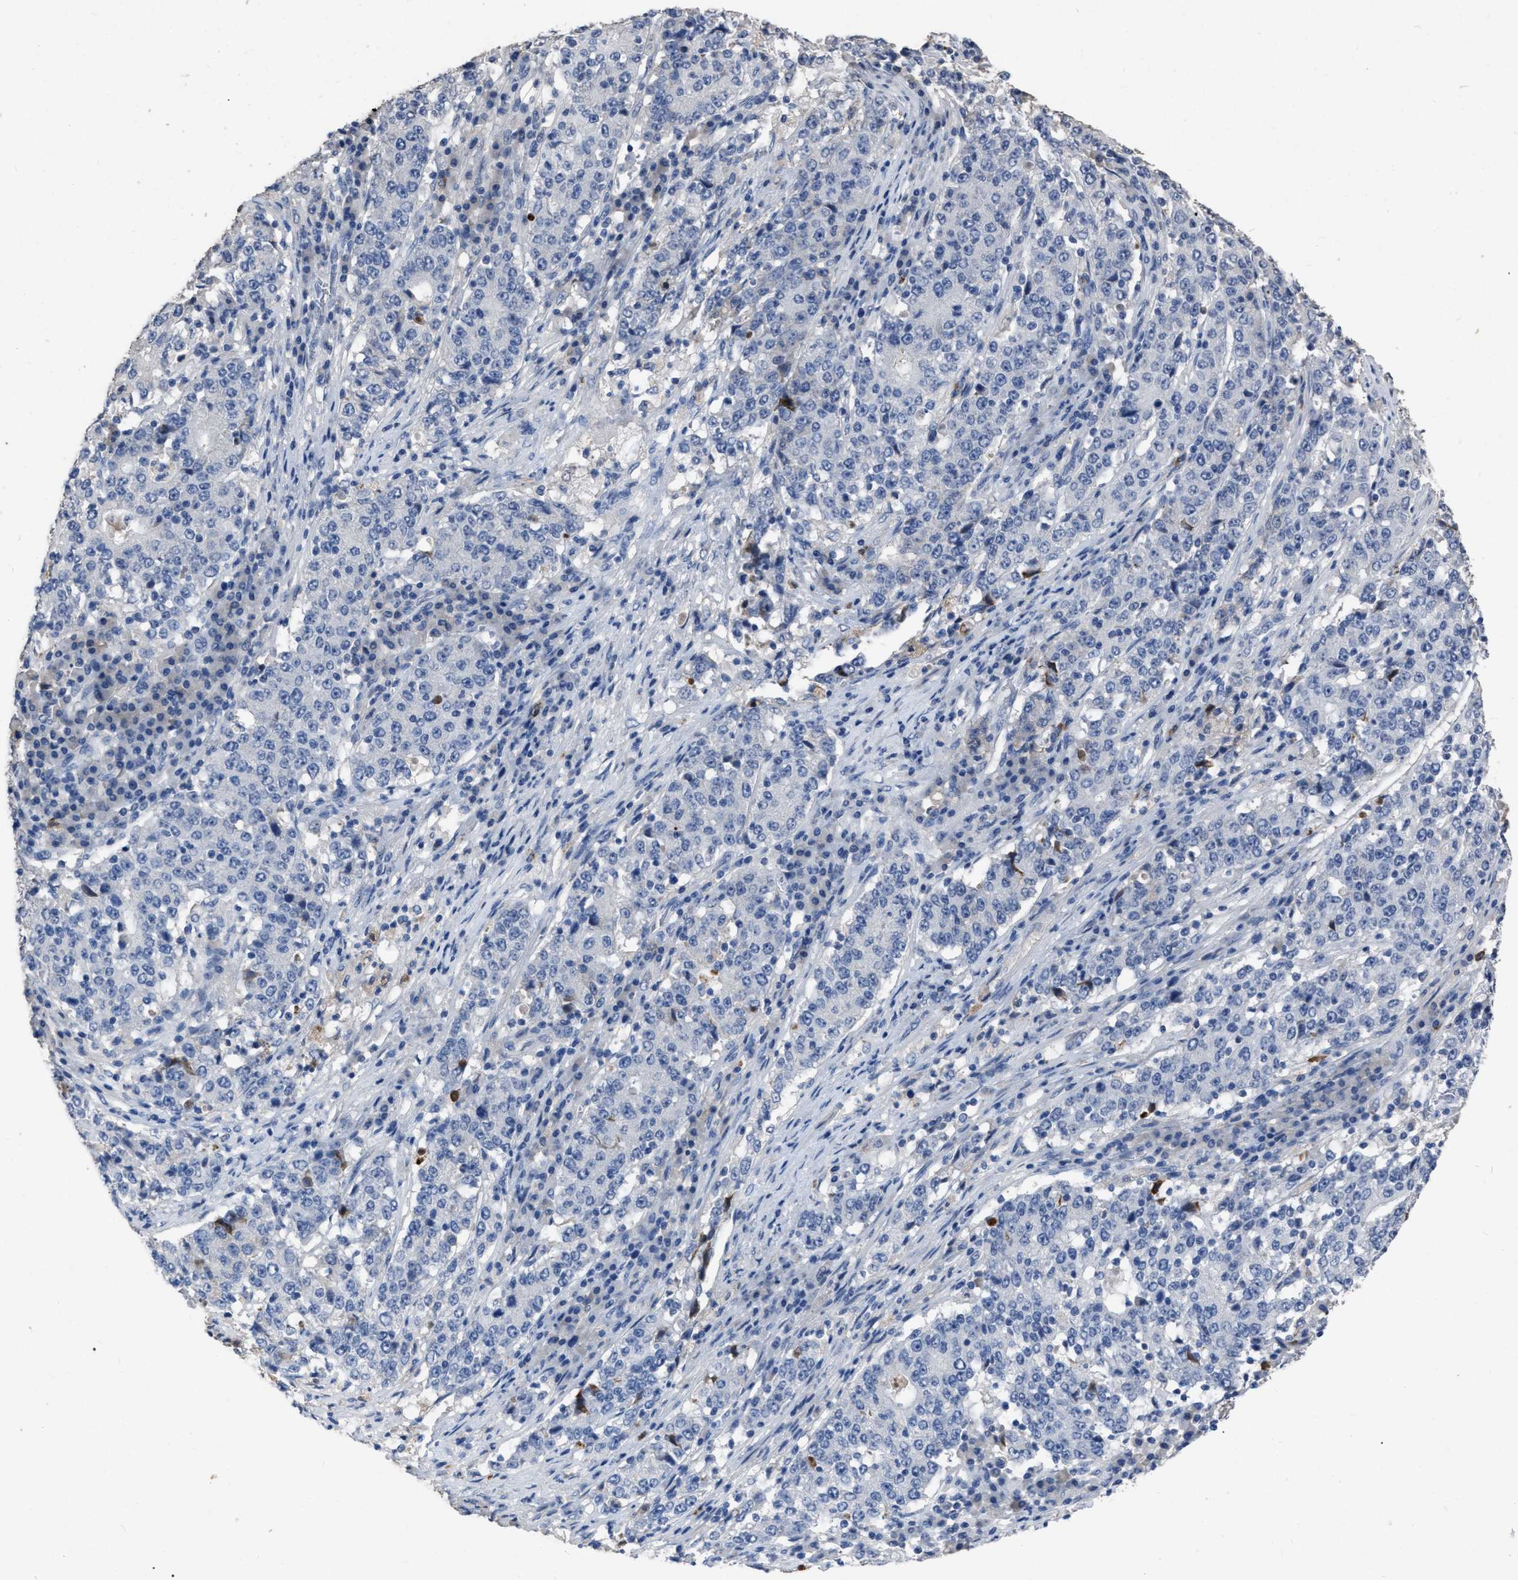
{"staining": {"intensity": "negative", "quantity": "none", "location": "none"}, "tissue": "stomach cancer", "cell_type": "Tumor cells", "image_type": "cancer", "snomed": [{"axis": "morphology", "description": "Adenocarcinoma, NOS"}, {"axis": "topography", "description": "Stomach"}], "caption": "Protein analysis of stomach adenocarcinoma shows no significant expression in tumor cells.", "gene": "HABP2", "patient": {"sex": "male", "age": 59}}